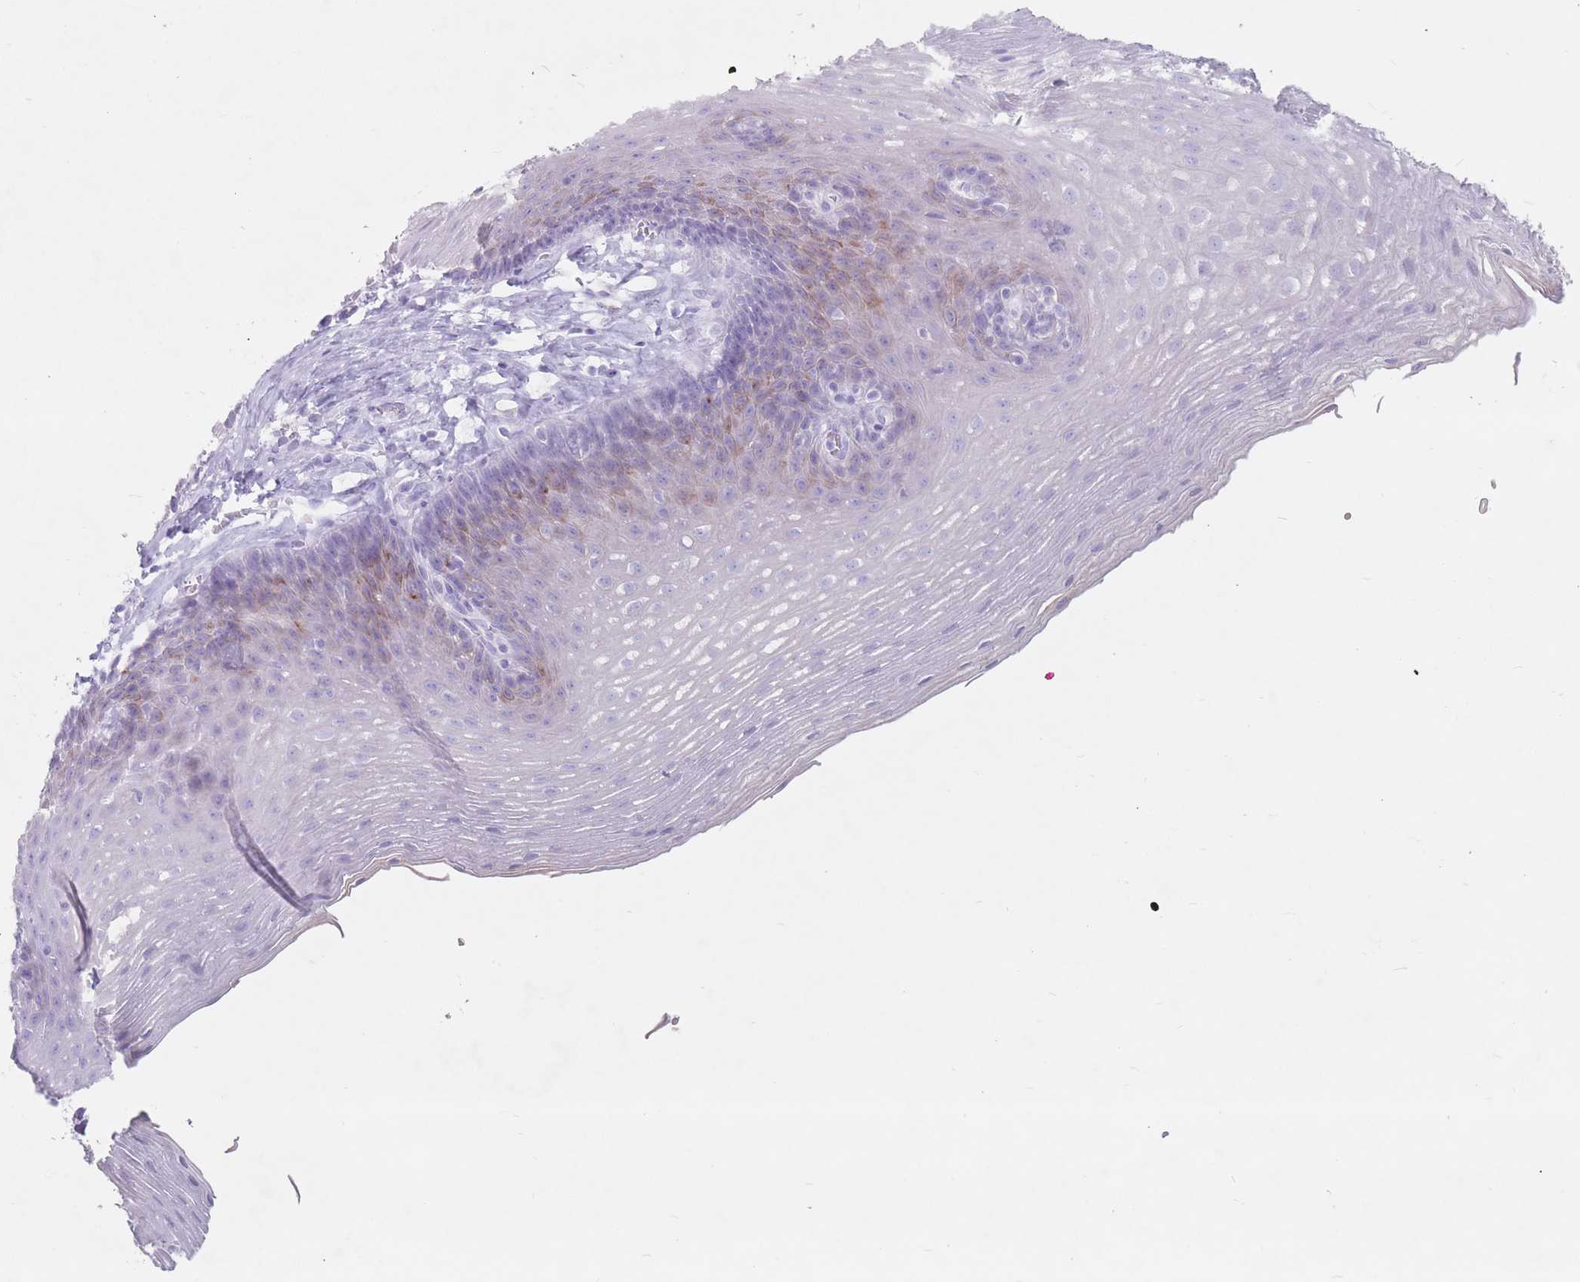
{"staining": {"intensity": "moderate", "quantity": "<25%", "location": "cytoplasmic/membranous"}, "tissue": "esophagus", "cell_type": "Squamous epithelial cells", "image_type": "normal", "snomed": [{"axis": "morphology", "description": "Normal tissue, NOS"}, {"axis": "topography", "description": "Esophagus"}], "caption": "Normal esophagus reveals moderate cytoplasmic/membranous staining in approximately <25% of squamous epithelial cells, visualized by immunohistochemistry.", "gene": "ST3GAL5", "patient": {"sex": "female", "age": 66}}